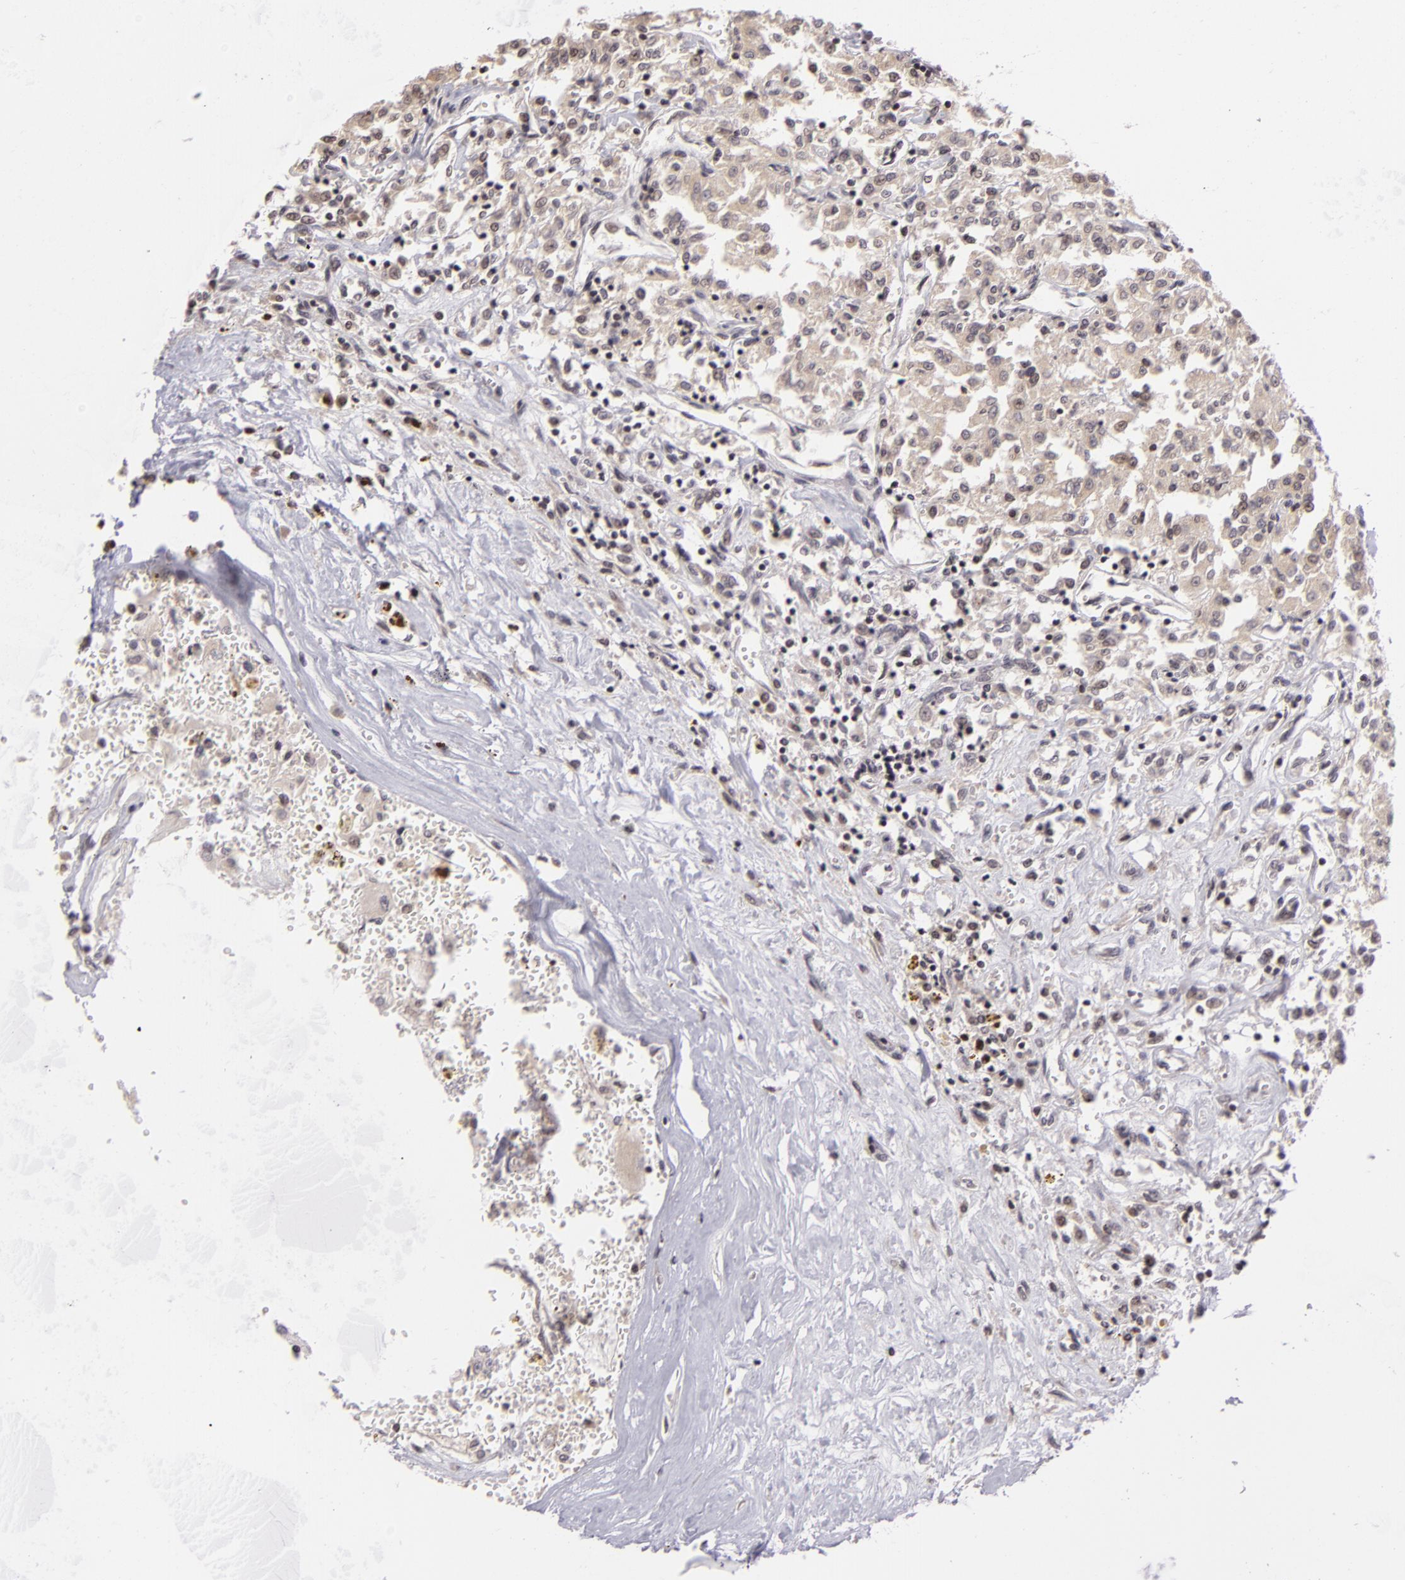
{"staining": {"intensity": "weak", "quantity": "<25%", "location": "nuclear"}, "tissue": "renal cancer", "cell_type": "Tumor cells", "image_type": "cancer", "snomed": [{"axis": "morphology", "description": "Adenocarcinoma, NOS"}, {"axis": "topography", "description": "Kidney"}], "caption": "This photomicrograph is of renal cancer stained with IHC to label a protein in brown with the nuclei are counter-stained blue. There is no expression in tumor cells.", "gene": "AKAP6", "patient": {"sex": "male", "age": 78}}